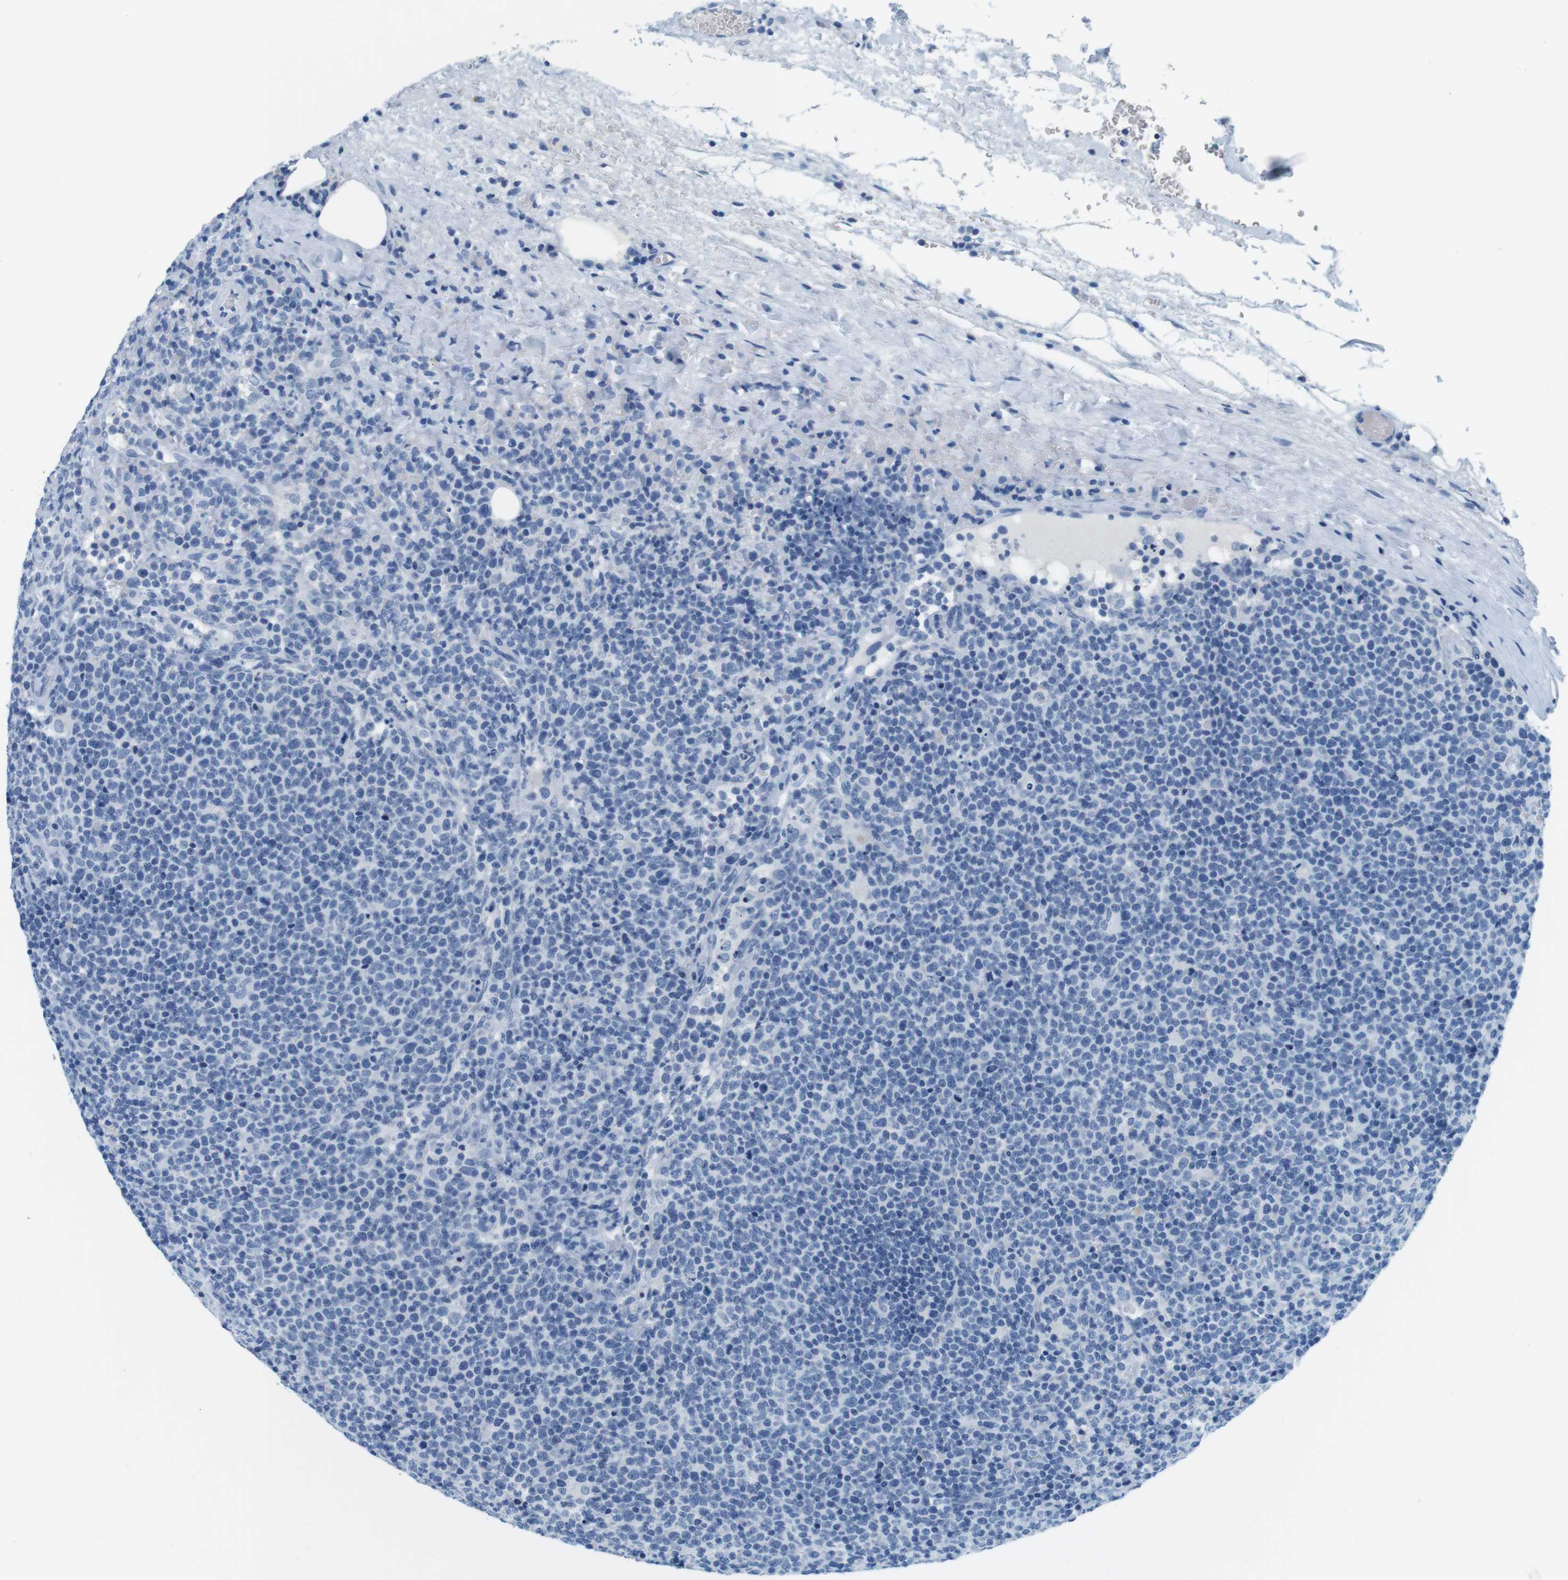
{"staining": {"intensity": "negative", "quantity": "none", "location": "none"}, "tissue": "lymphoma", "cell_type": "Tumor cells", "image_type": "cancer", "snomed": [{"axis": "morphology", "description": "Malignant lymphoma, non-Hodgkin's type, High grade"}, {"axis": "topography", "description": "Lymph node"}], "caption": "Protein analysis of high-grade malignant lymphoma, non-Hodgkin's type shows no significant positivity in tumor cells. (Stains: DAB immunohistochemistry (IHC) with hematoxylin counter stain, Microscopy: brightfield microscopy at high magnification).", "gene": "CYP2C9", "patient": {"sex": "male", "age": 61}}